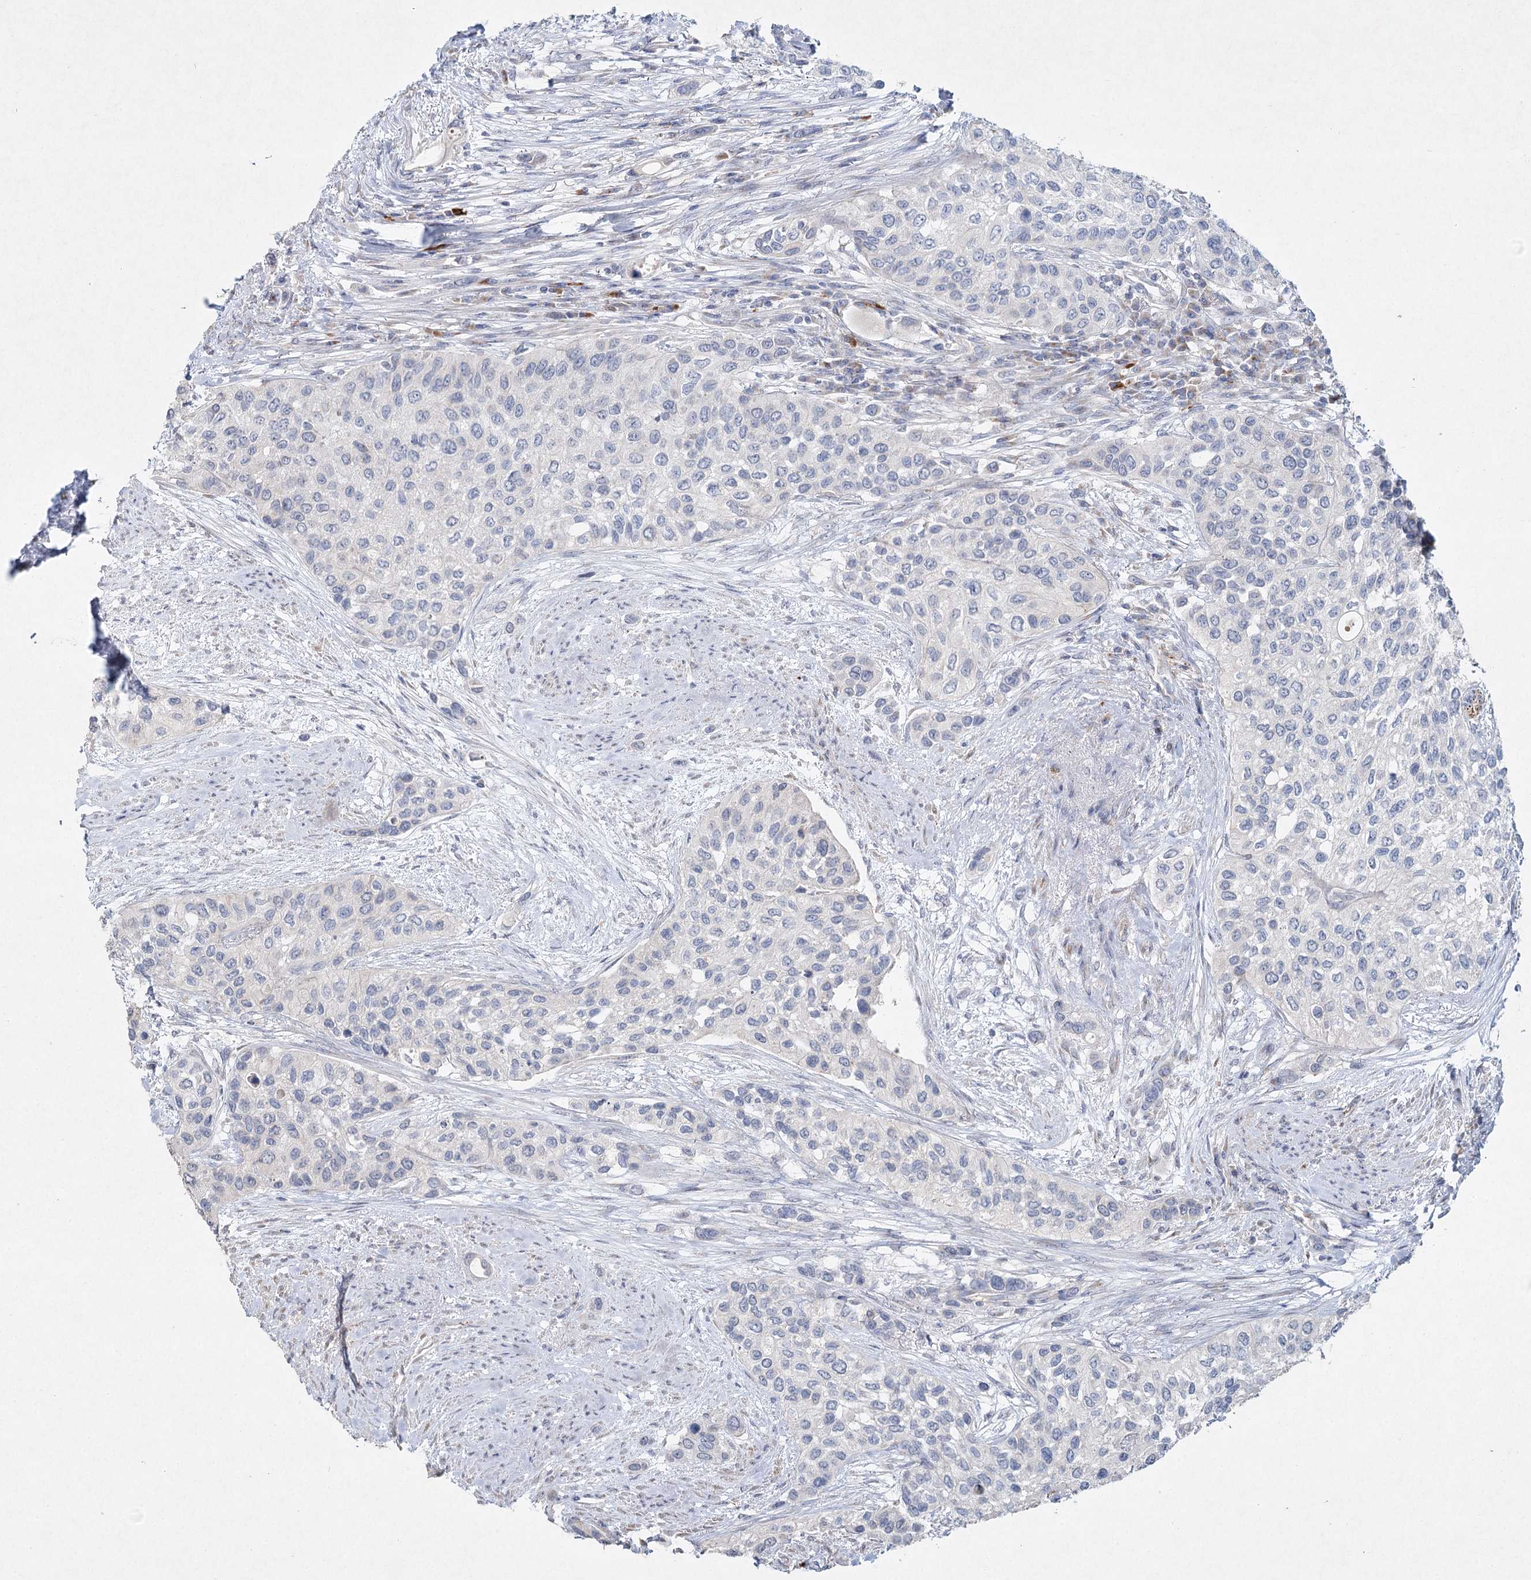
{"staining": {"intensity": "negative", "quantity": "none", "location": "none"}, "tissue": "urothelial cancer", "cell_type": "Tumor cells", "image_type": "cancer", "snomed": [{"axis": "morphology", "description": "Normal tissue, NOS"}, {"axis": "morphology", "description": "Urothelial carcinoma, High grade"}, {"axis": "topography", "description": "Vascular tissue"}, {"axis": "topography", "description": "Urinary bladder"}], "caption": "High power microscopy image of an immunohistochemistry photomicrograph of urothelial cancer, revealing no significant staining in tumor cells.", "gene": "RFX6", "patient": {"sex": "female", "age": 56}}